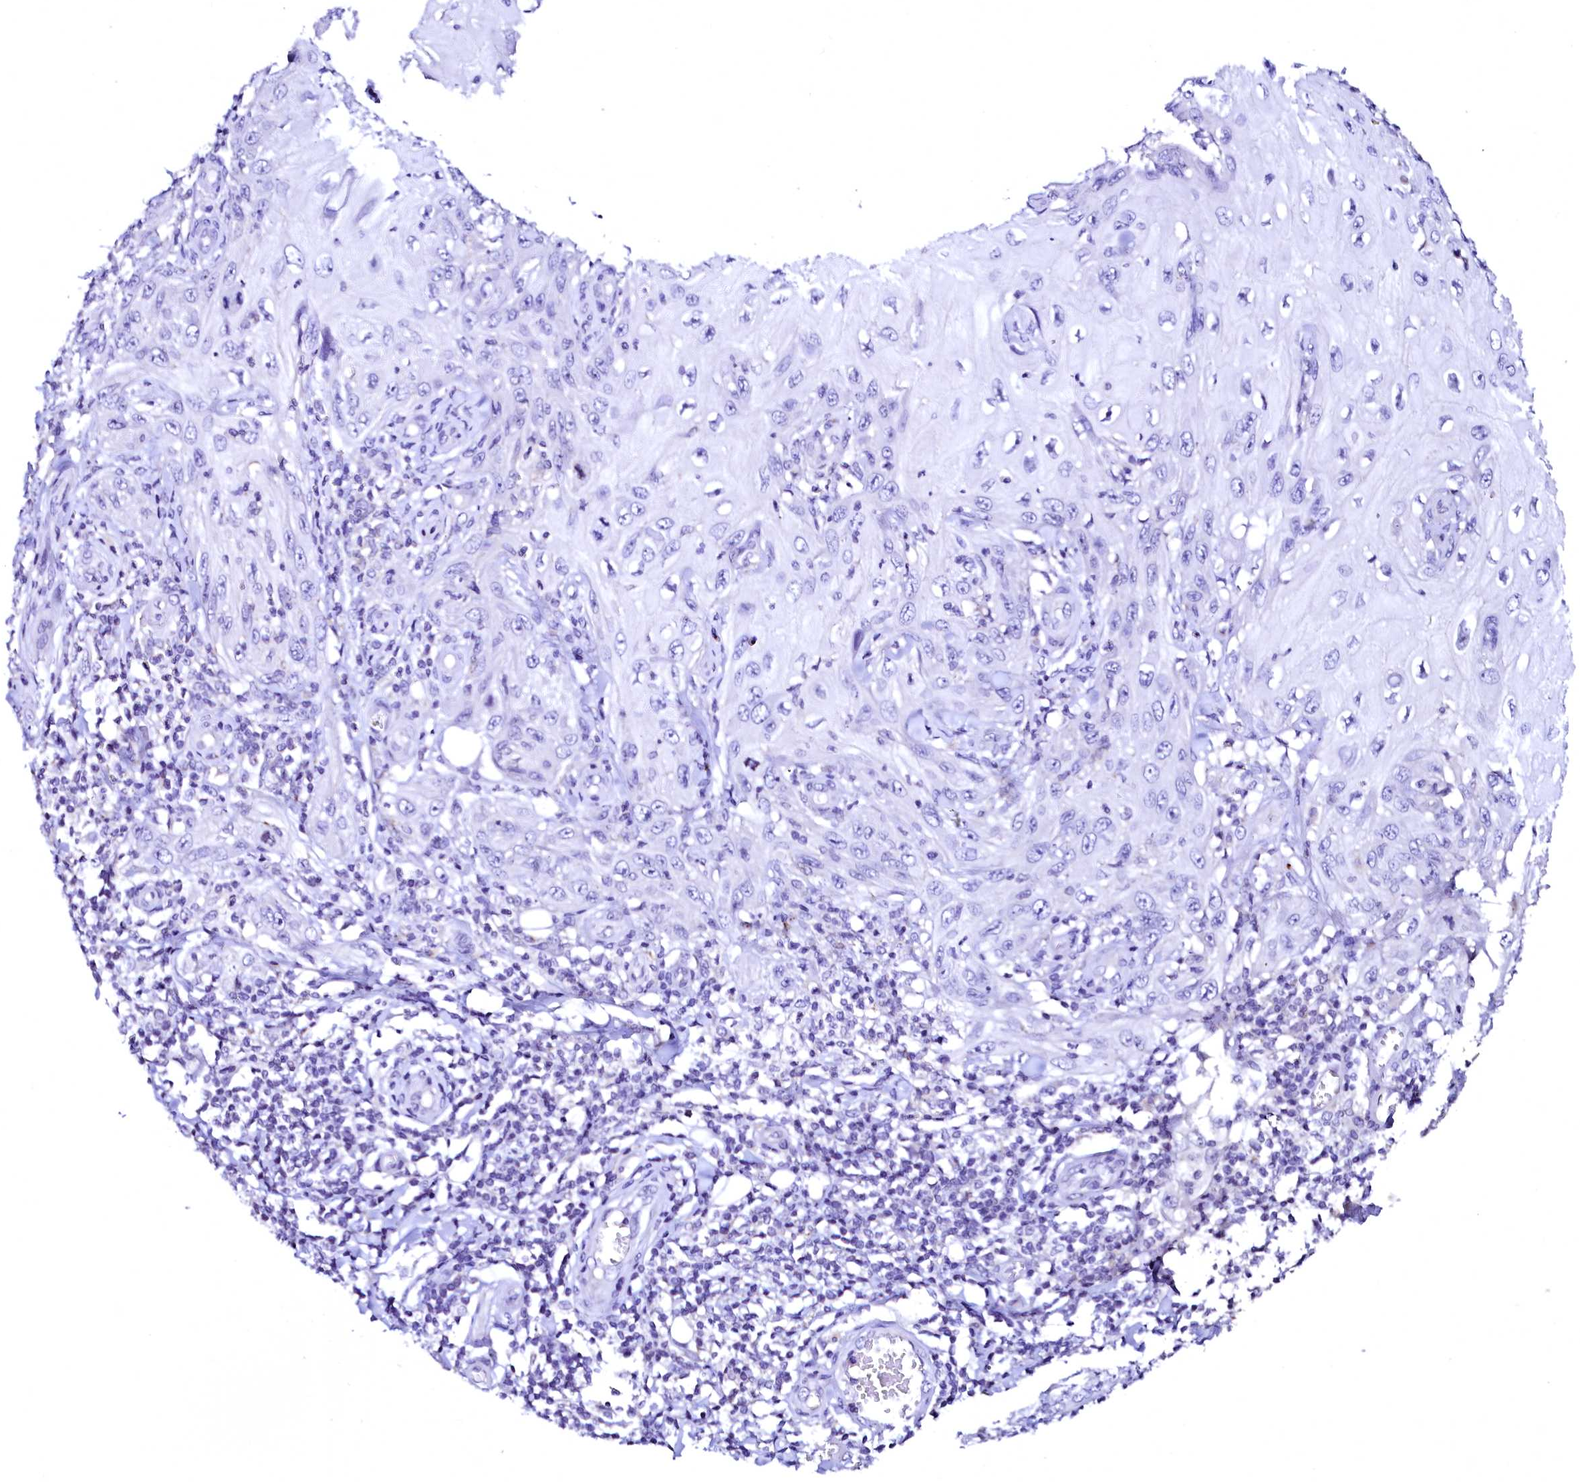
{"staining": {"intensity": "negative", "quantity": "none", "location": "none"}, "tissue": "skin cancer", "cell_type": "Tumor cells", "image_type": "cancer", "snomed": [{"axis": "morphology", "description": "Squamous cell carcinoma, NOS"}, {"axis": "topography", "description": "Skin"}], "caption": "Tumor cells show no significant protein expression in skin cancer.", "gene": "NALF1", "patient": {"sex": "female", "age": 73}}